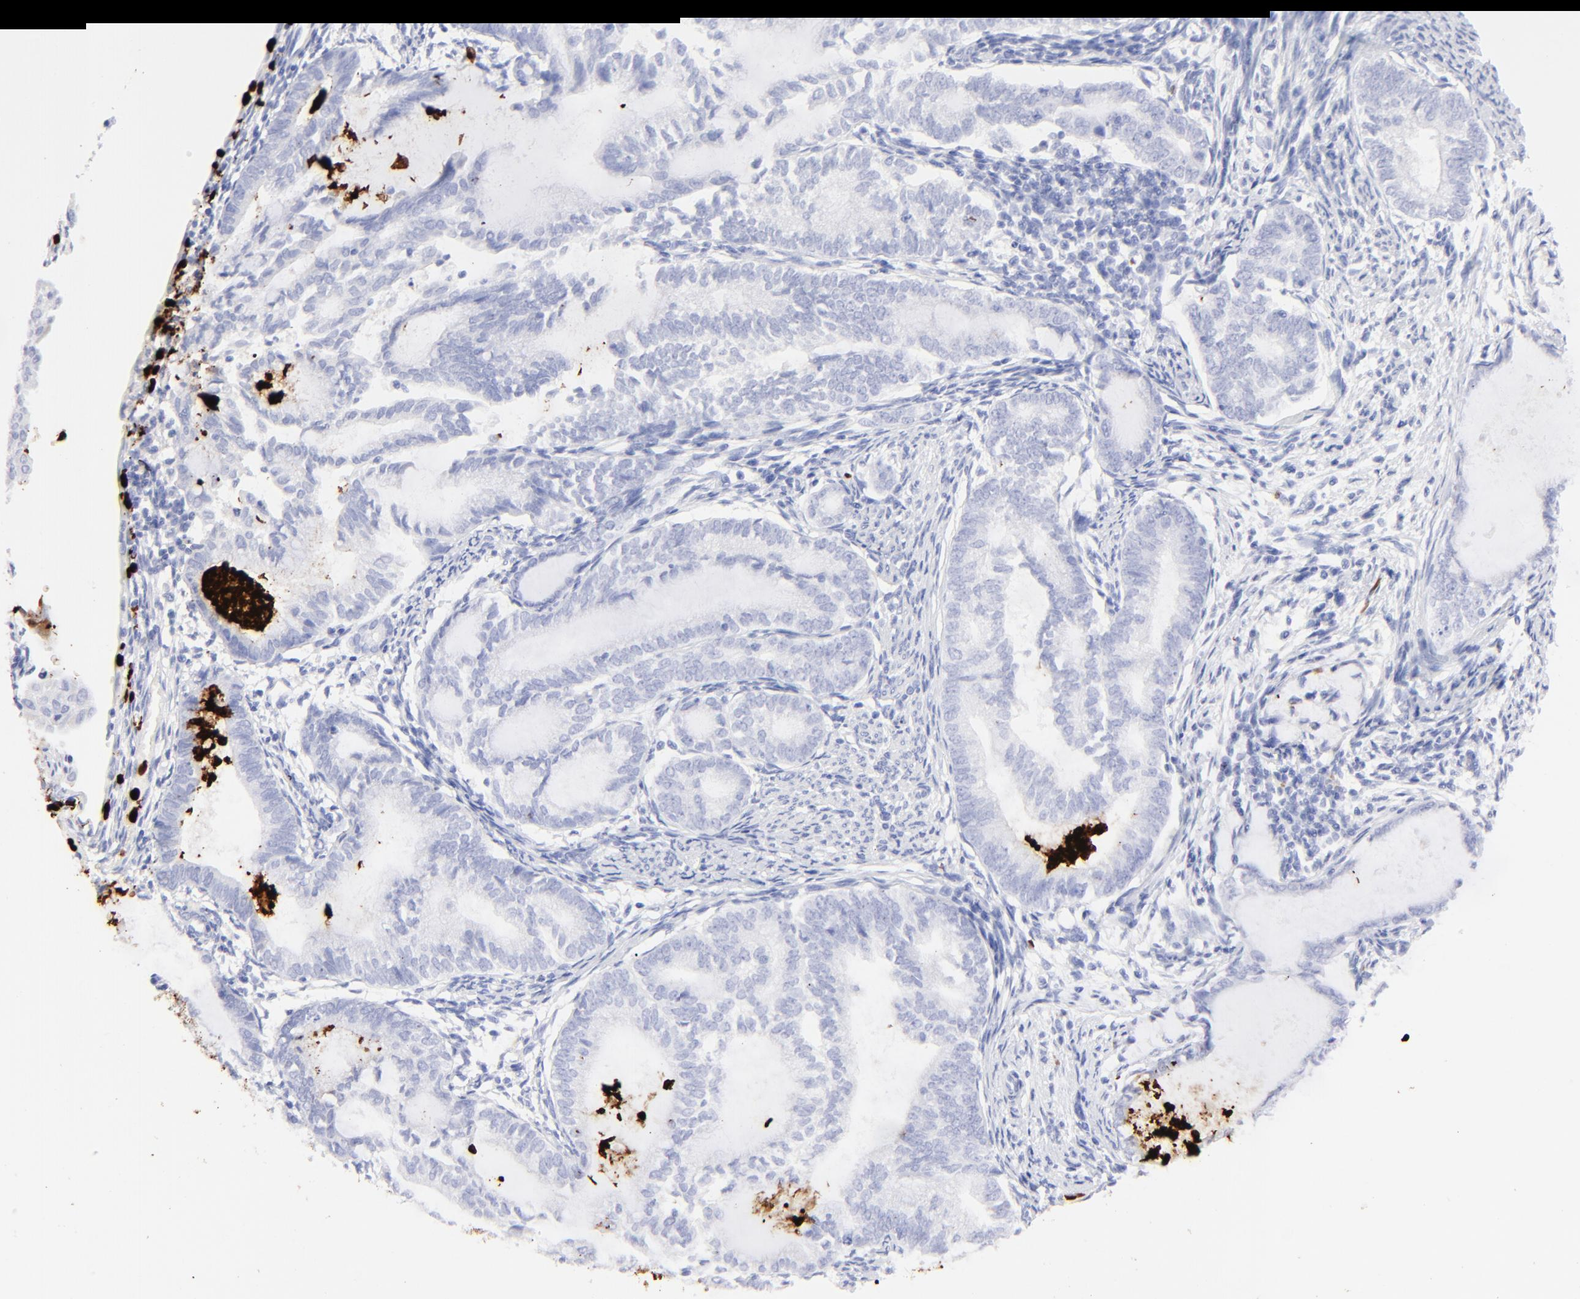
{"staining": {"intensity": "negative", "quantity": "none", "location": "none"}, "tissue": "endometrial cancer", "cell_type": "Tumor cells", "image_type": "cancer", "snomed": [{"axis": "morphology", "description": "Adenocarcinoma, NOS"}, {"axis": "topography", "description": "Endometrium"}], "caption": "Tumor cells show no significant expression in adenocarcinoma (endometrial).", "gene": "S100A12", "patient": {"sex": "female", "age": 63}}